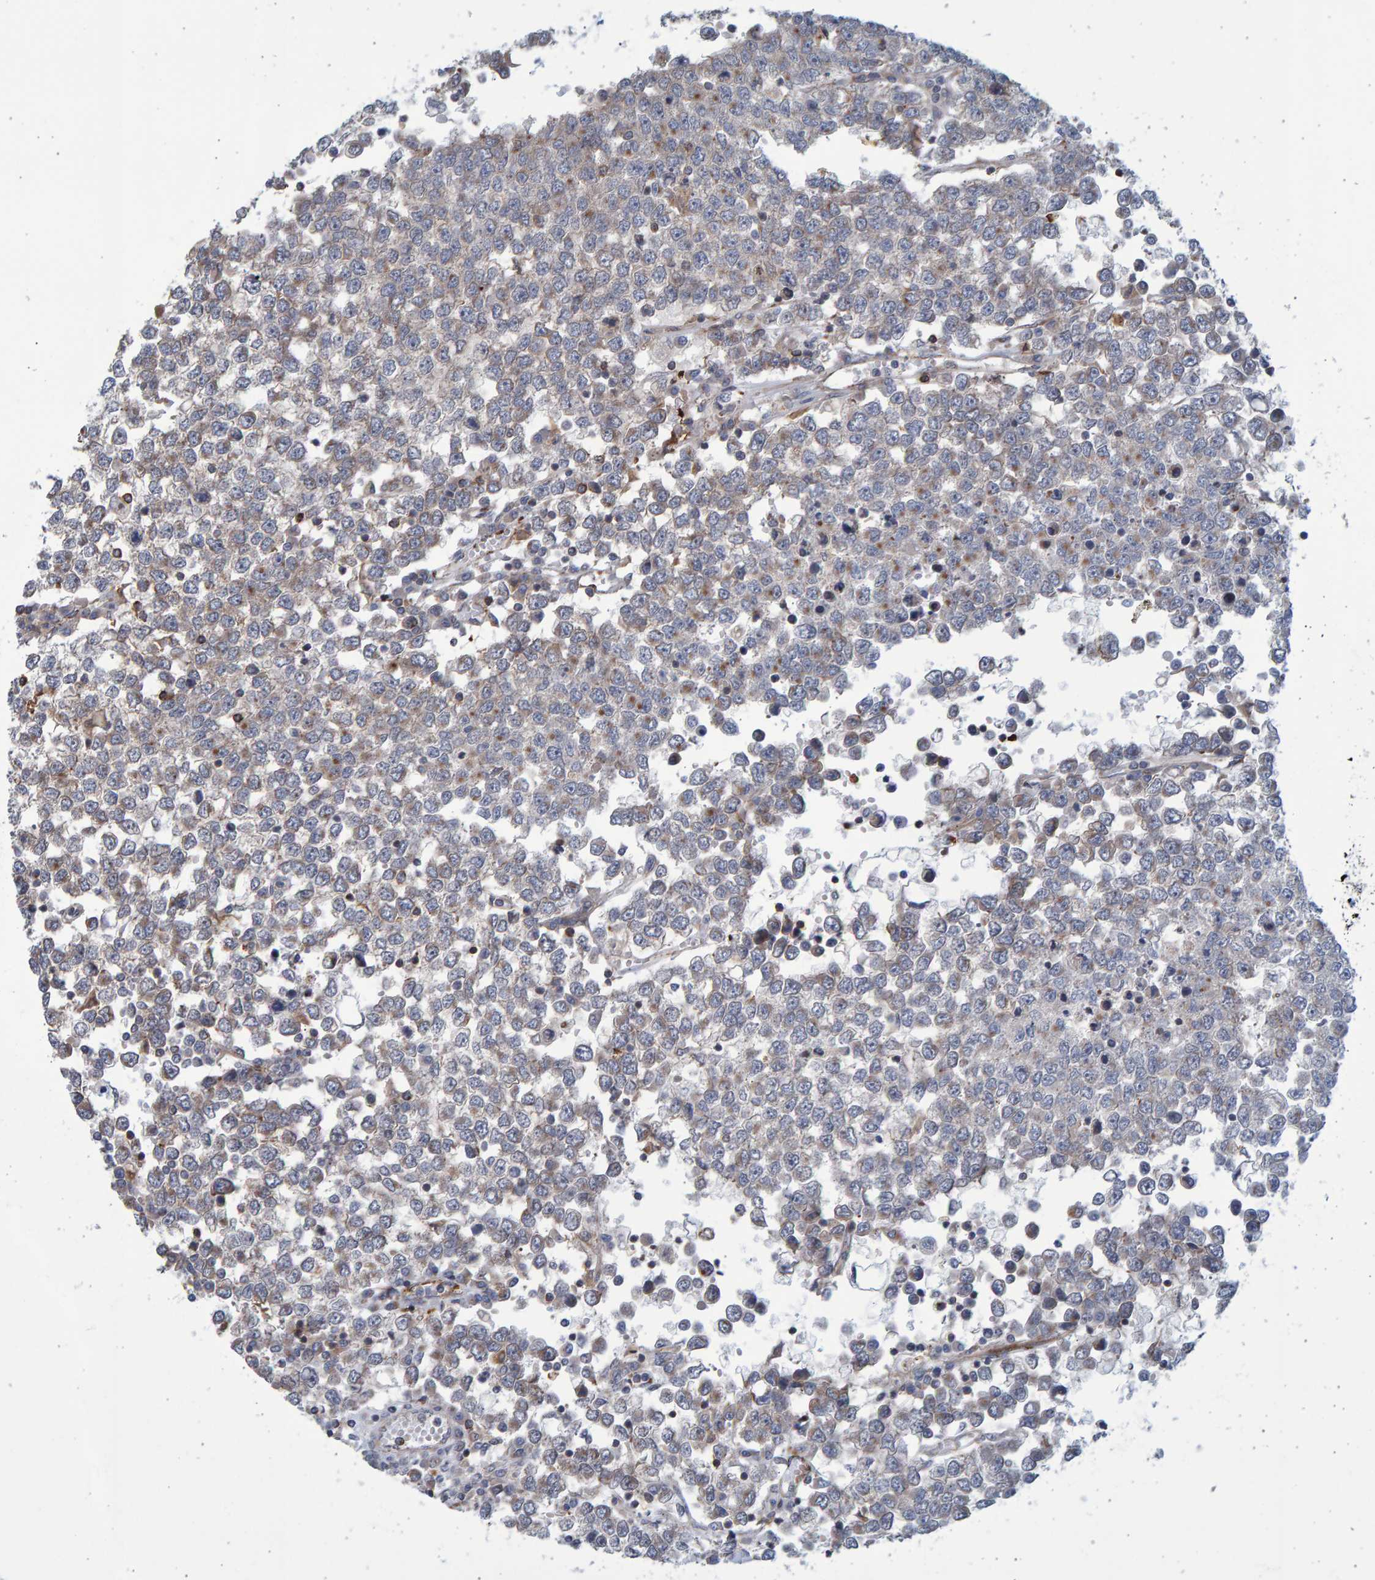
{"staining": {"intensity": "weak", "quantity": "<25%", "location": "cytoplasmic/membranous"}, "tissue": "testis cancer", "cell_type": "Tumor cells", "image_type": "cancer", "snomed": [{"axis": "morphology", "description": "Seminoma, NOS"}, {"axis": "topography", "description": "Testis"}], "caption": "Immunohistochemical staining of testis seminoma reveals no significant expression in tumor cells.", "gene": "LRBA", "patient": {"sex": "male", "age": 65}}